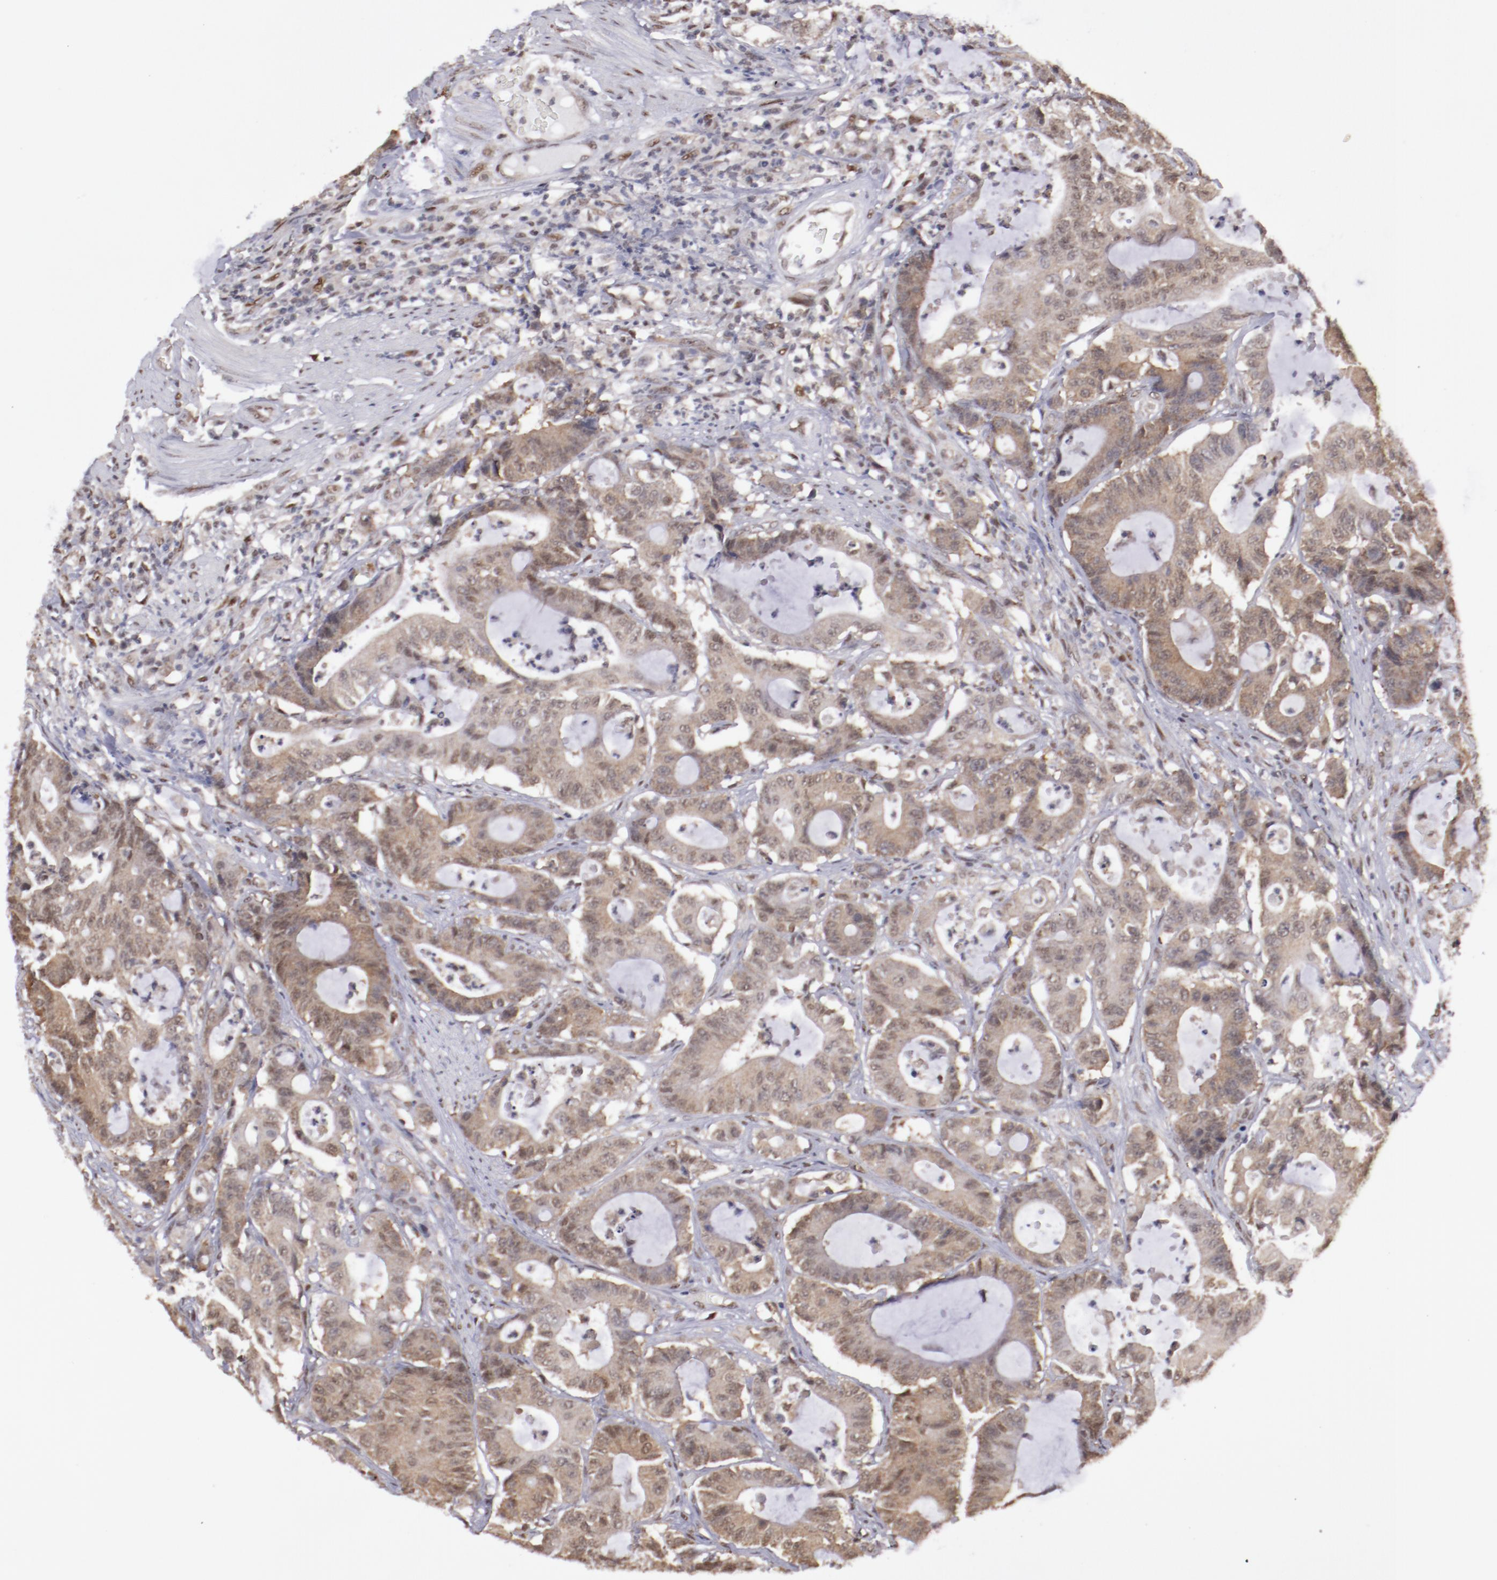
{"staining": {"intensity": "moderate", "quantity": ">75%", "location": "cytoplasmic/membranous,nuclear"}, "tissue": "colorectal cancer", "cell_type": "Tumor cells", "image_type": "cancer", "snomed": [{"axis": "morphology", "description": "Adenocarcinoma, NOS"}, {"axis": "topography", "description": "Colon"}], "caption": "Colorectal cancer (adenocarcinoma) was stained to show a protein in brown. There is medium levels of moderate cytoplasmic/membranous and nuclear staining in about >75% of tumor cells.", "gene": "ARNT", "patient": {"sex": "female", "age": 84}}